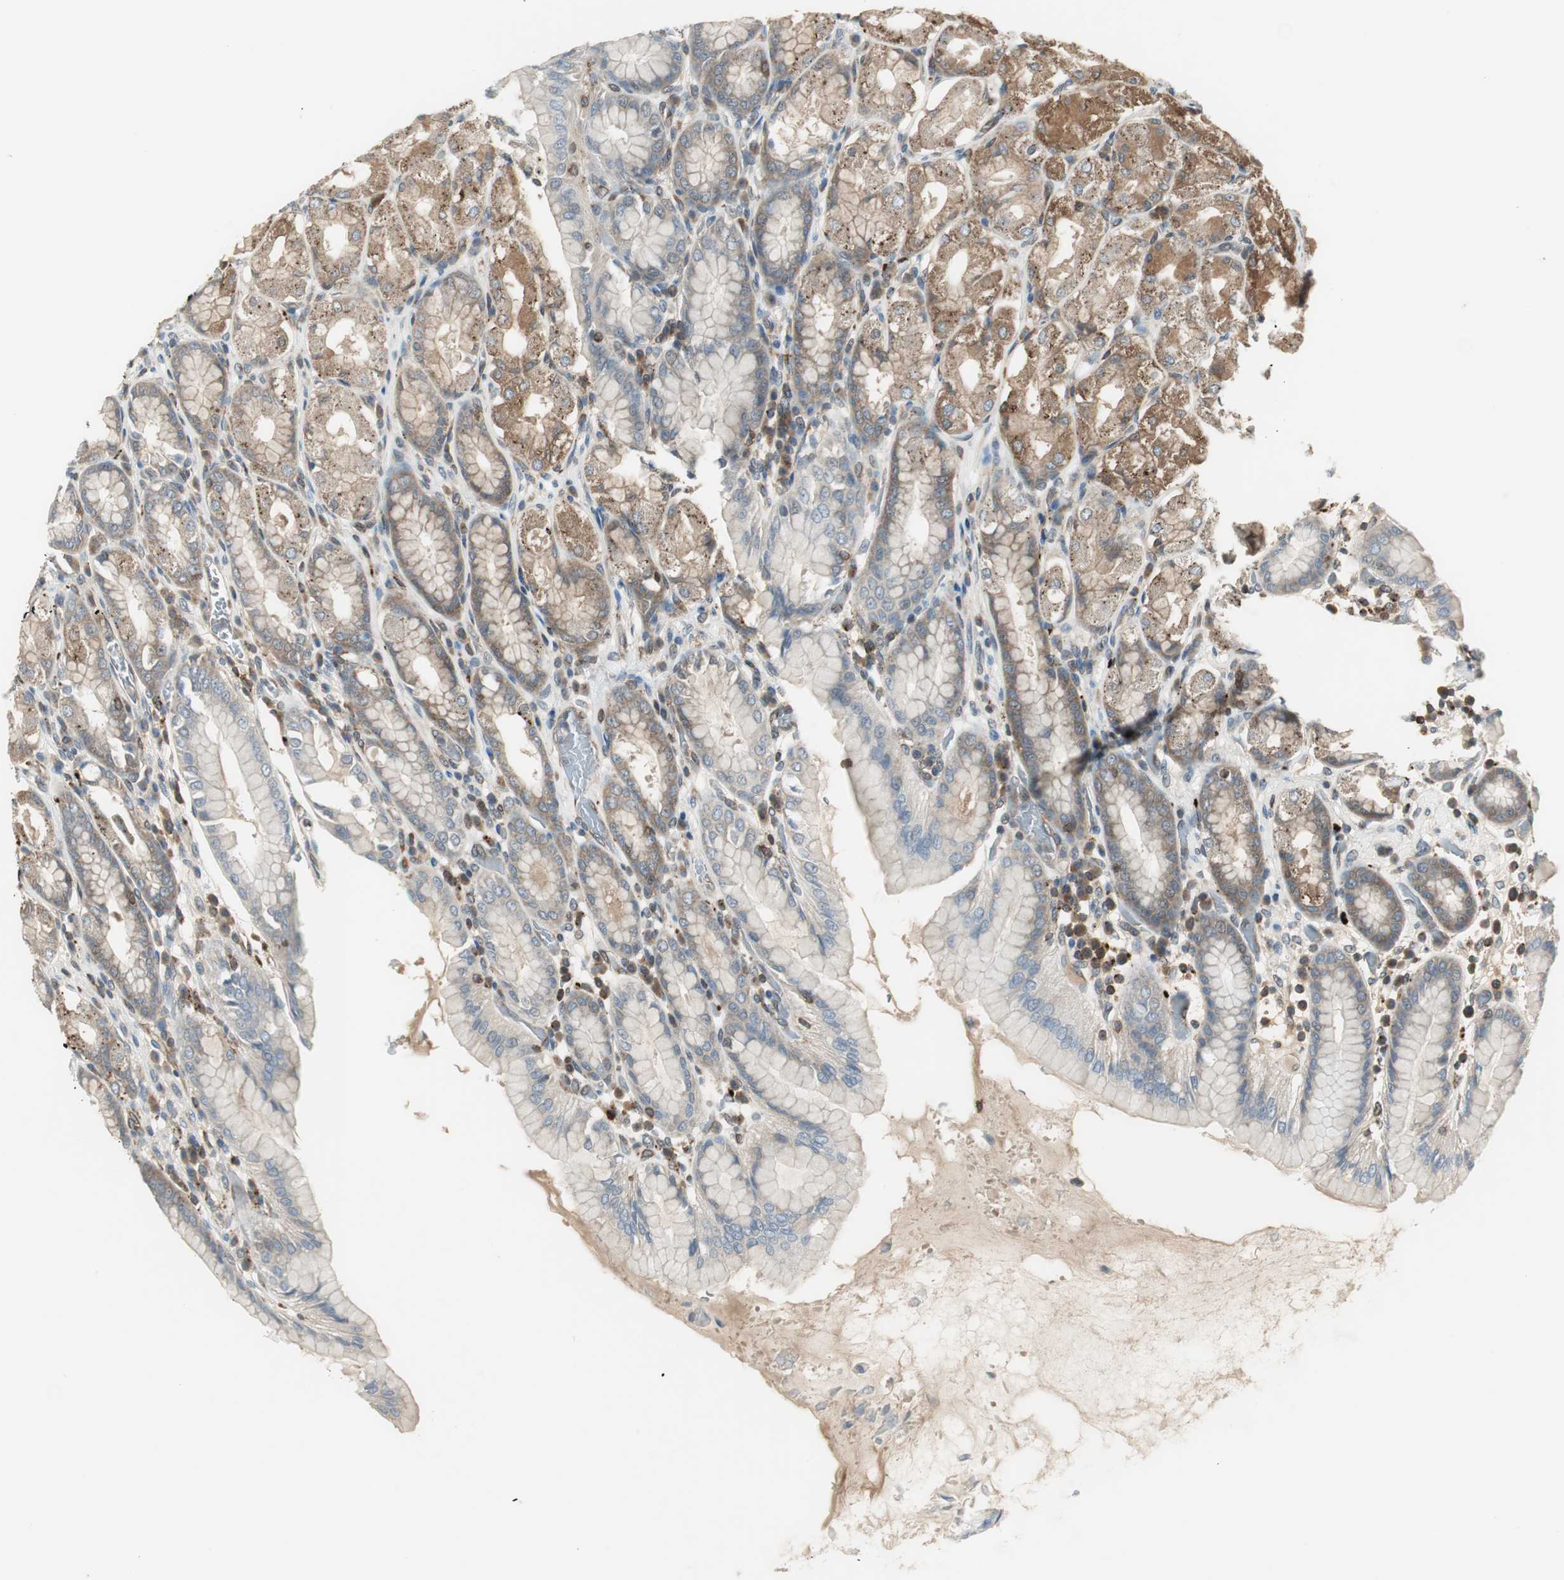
{"staining": {"intensity": "moderate", "quantity": ">75%", "location": "cytoplasmic/membranous"}, "tissue": "stomach", "cell_type": "Glandular cells", "image_type": "normal", "snomed": [{"axis": "morphology", "description": "Normal tissue, NOS"}, {"axis": "topography", "description": "Stomach, upper"}], "caption": "The histopathology image demonstrates staining of unremarkable stomach, revealing moderate cytoplasmic/membranous protein positivity (brown color) within glandular cells.", "gene": "NCK1", "patient": {"sex": "male", "age": 68}}